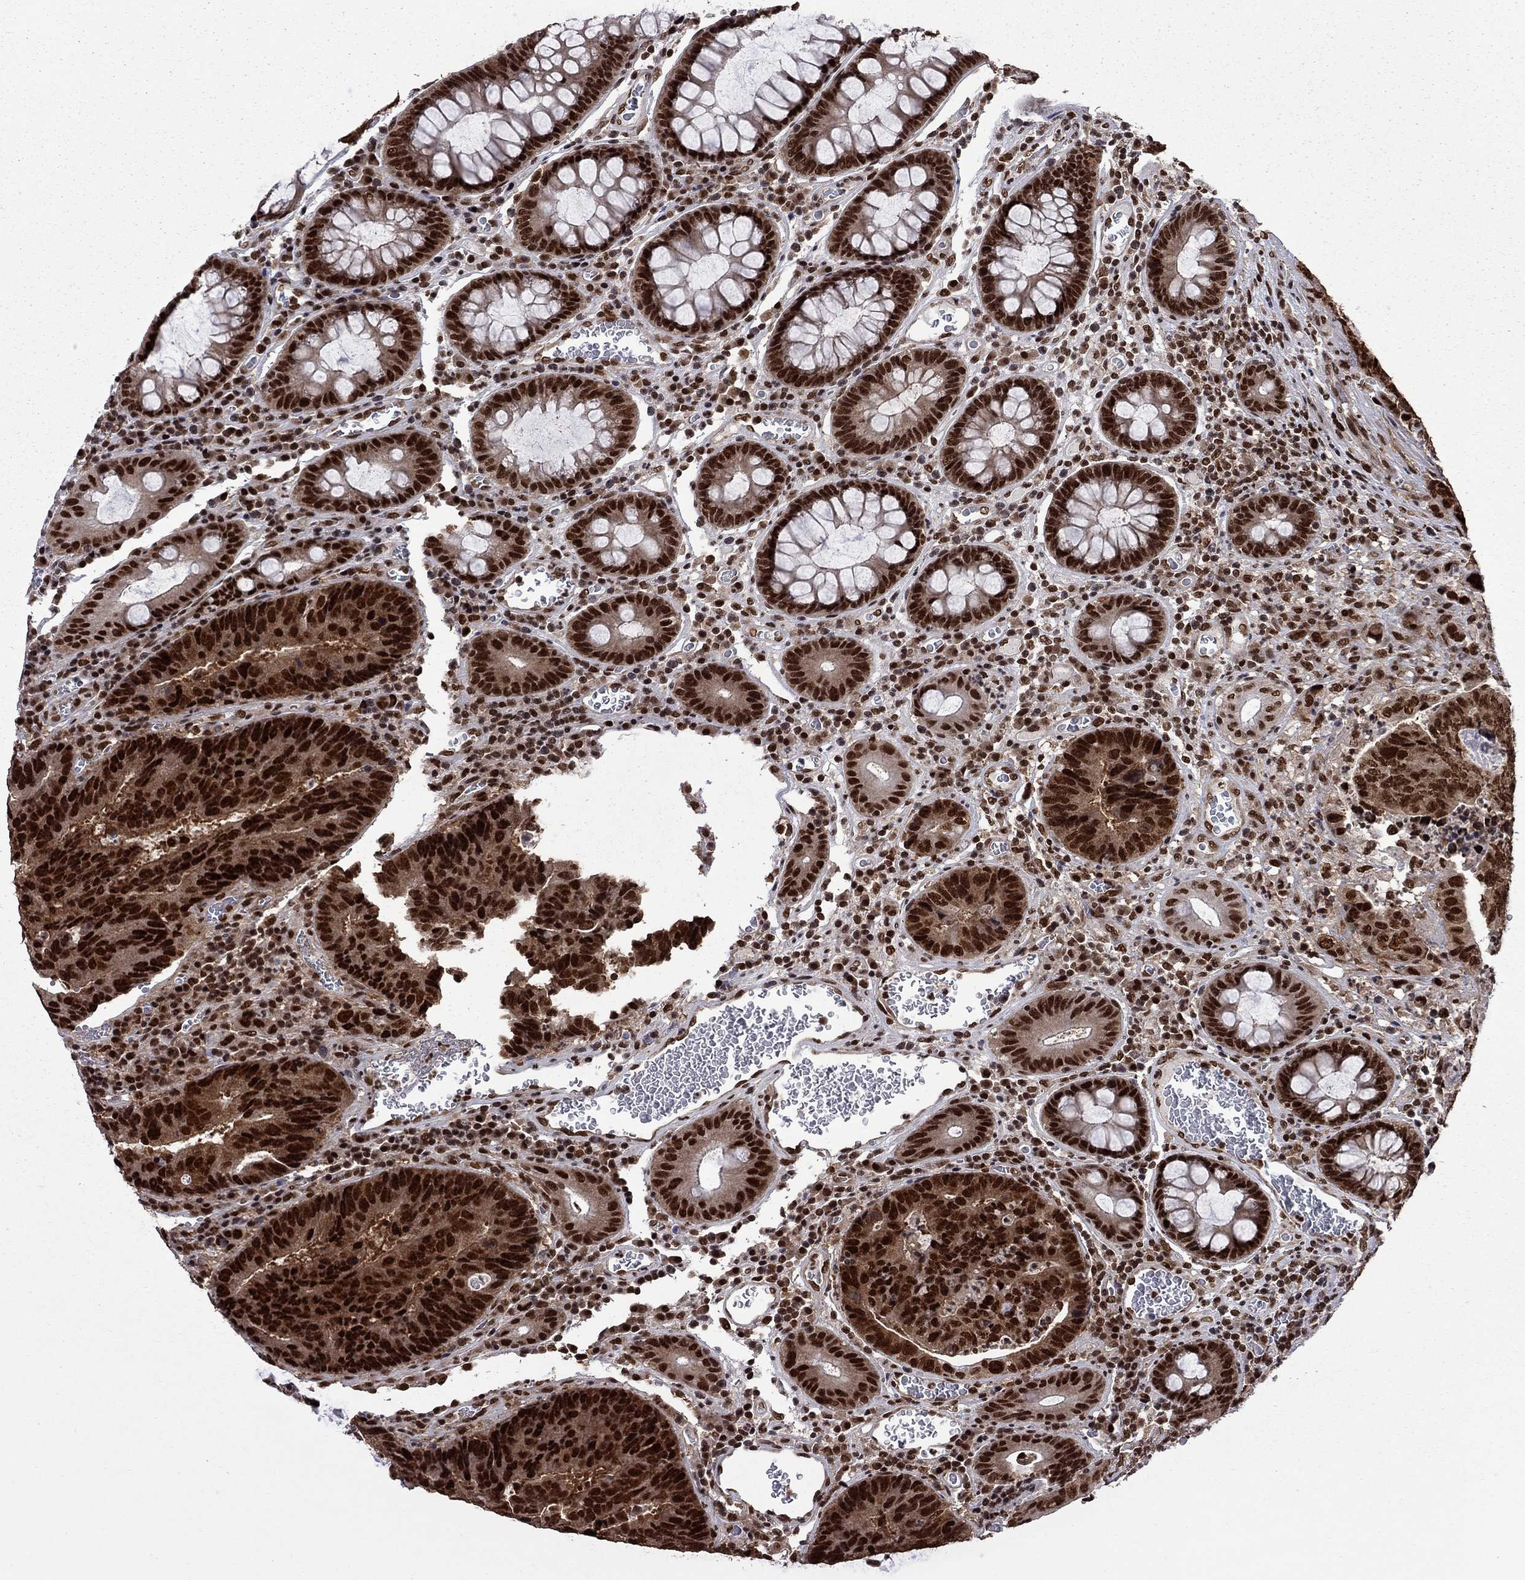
{"staining": {"intensity": "strong", "quantity": ">75%", "location": "nuclear"}, "tissue": "colorectal cancer", "cell_type": "Tumor cells", "image_type": "cancer", "snomed": [{"axis": "morphology", "description": "Adenocarcinoma, NOS"}, {"axis": "topography", "description": "Colon"}], "caption": "Immunohistochemistry (IHC) micrograph of human colorectal cancer (adenocarcinoma) stained for a protein (brown), which demonstrates high levels of strong nuclear staining in approximately >75% of tumor cells.", "gene": "MED25", "patient": {"sex": "female", "age": 48}}